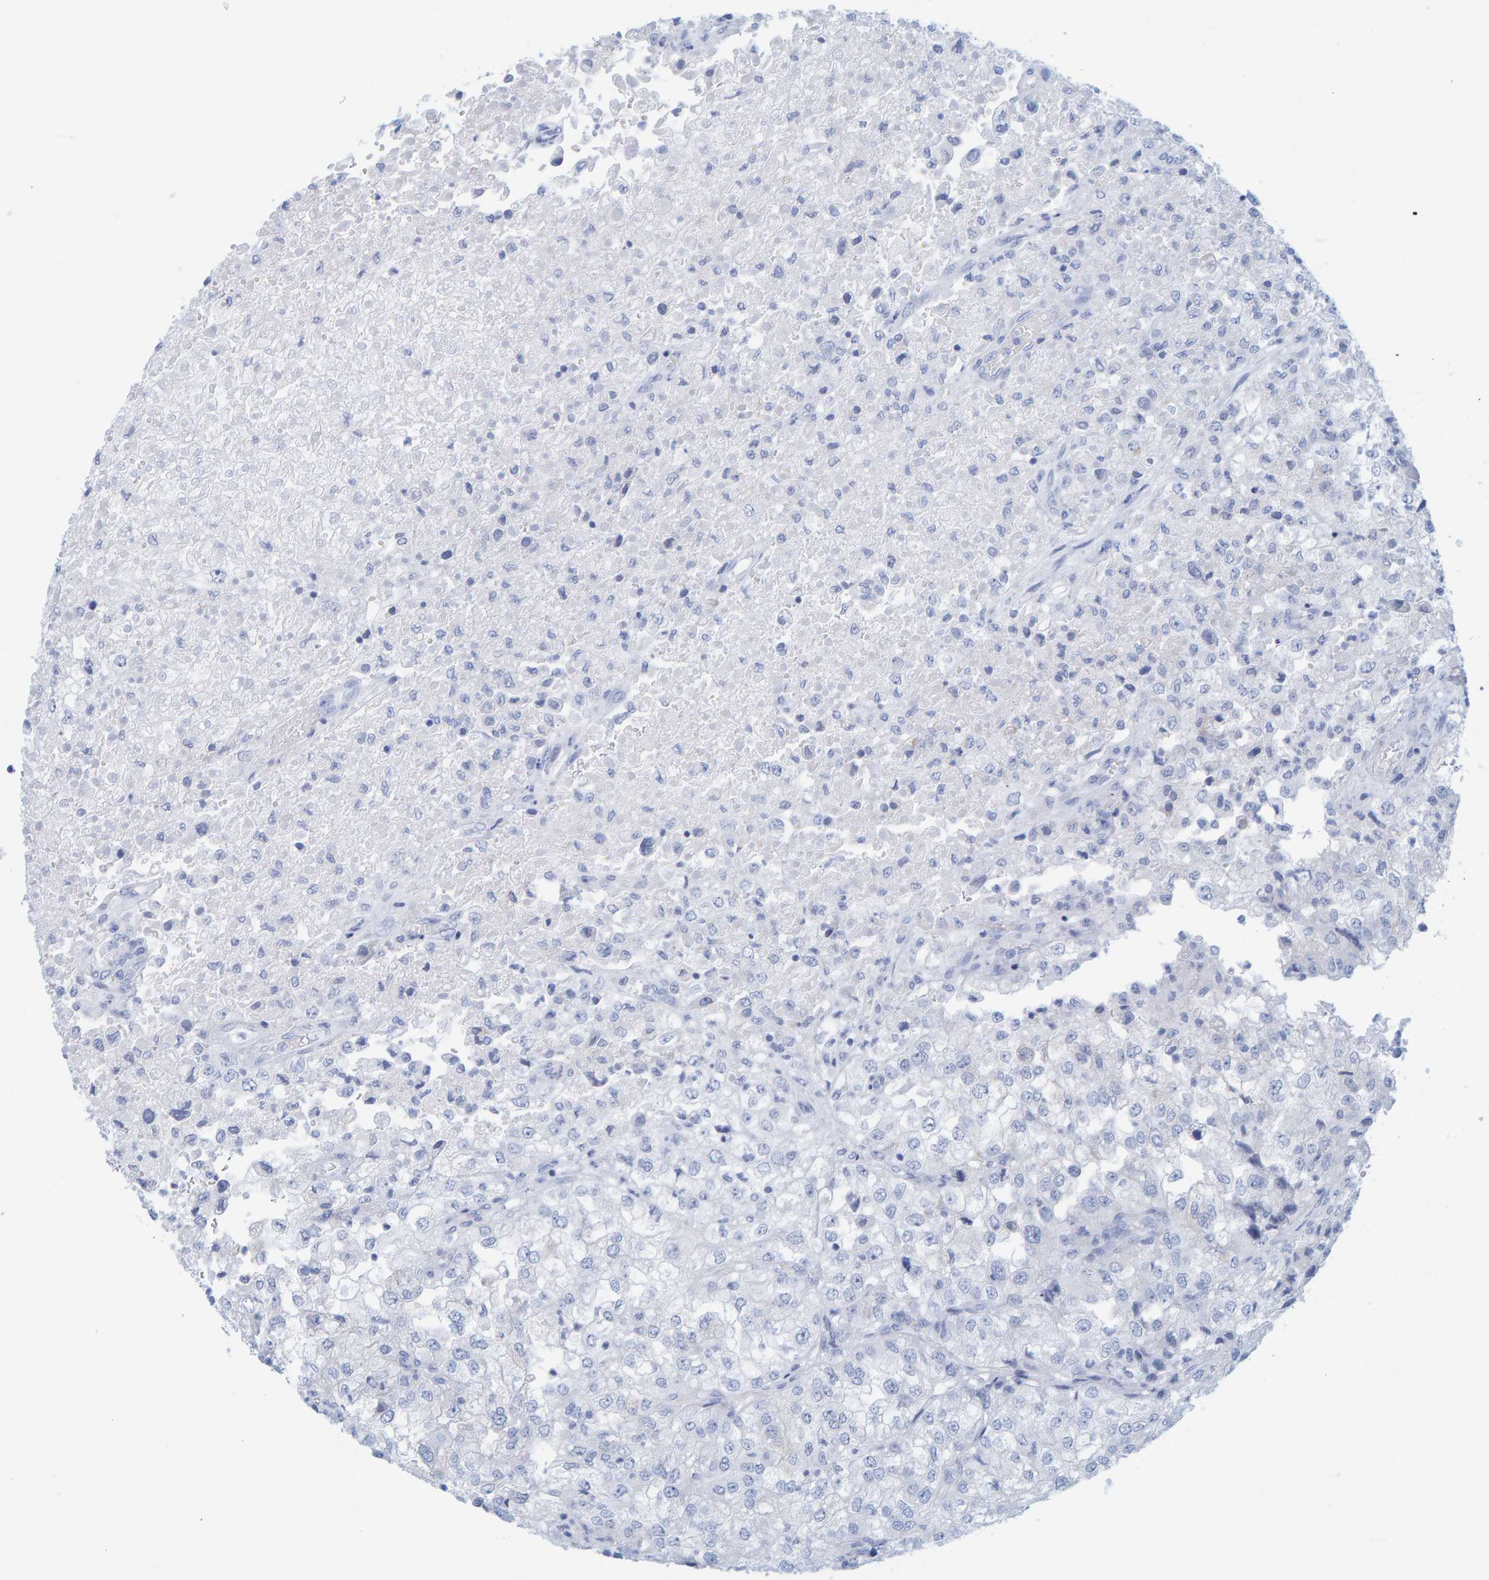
{"staining": {"intensity": "negative", "quantity": "none", "location": "none"}, "tissue": "renal cancer", "cell_type": "Tumor cells", "image_type": "cancer", "snomed": [{"axis": "morphology", "description": "Adenocarcinoma, NOS"}, {"axis": "topography", "description": "Kidney"}], "caption": "This is an IHC micrograph of human renal cancer. There is no staining in tumor cells.", "gene": "KLHL11", "patient": {"sex": "female", "age": 54}}